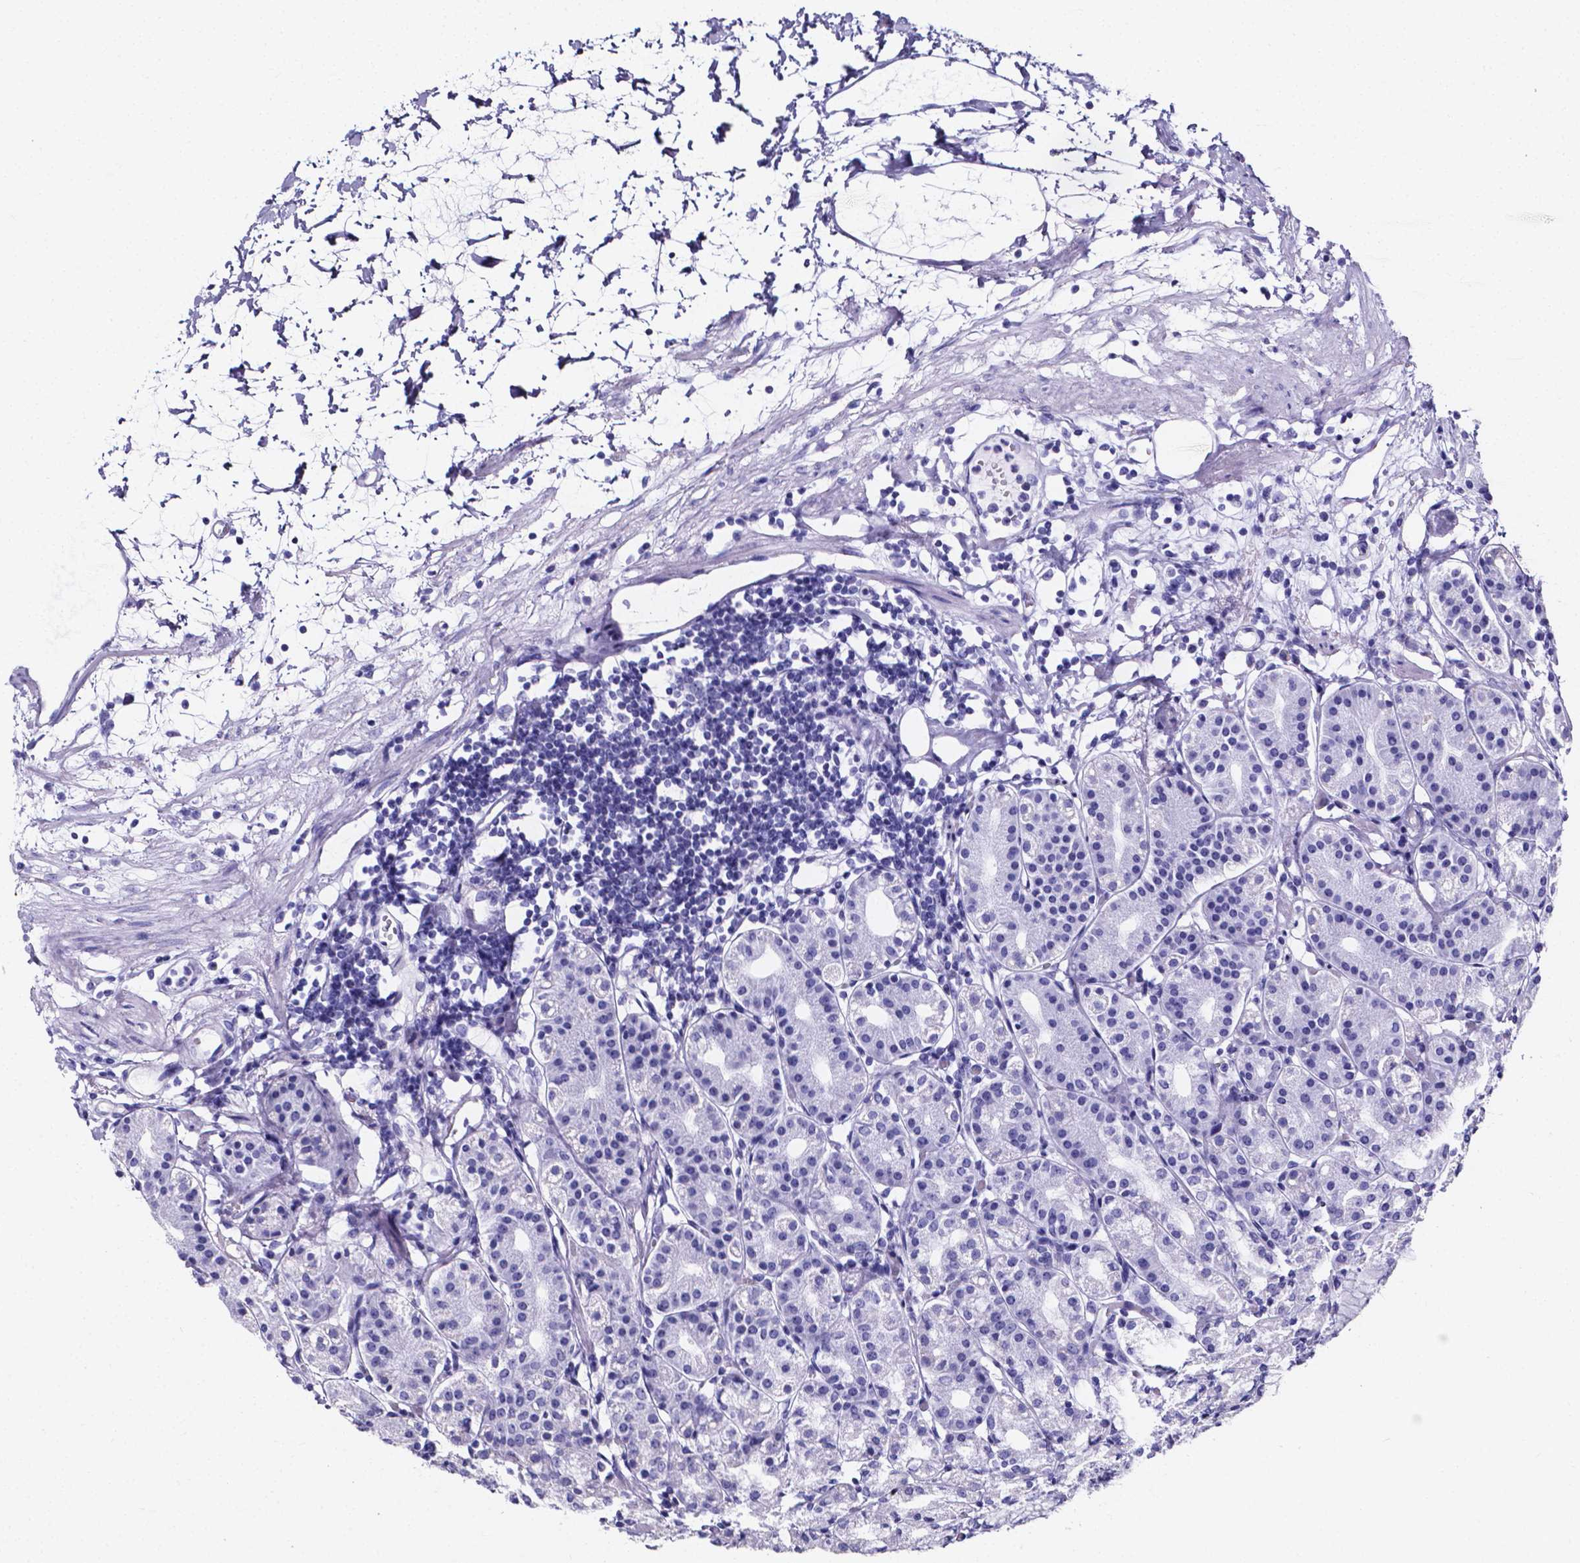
{"staining": {"intensity": "negative", "quantity": "none", "location": "none"}, "tissue": "stomach", "cell_type": "Glandular cells", "image_type": "normal", "snomed": [{"axis": "morphology", "description": "Normal tissue, NOS"}, {"axis": "topography", "description": "Skeletal muscle"}, {"axis": "topography", "description": "Stomach"}], "caption": "The photomicrograph demonstrates no staining of glandular cells in unremarkable stomach. (Brightfield microscopy of DAB IHC at high magnification).", "gene": "CACNG8", "patient": {"sex": "female", "age": 57}}